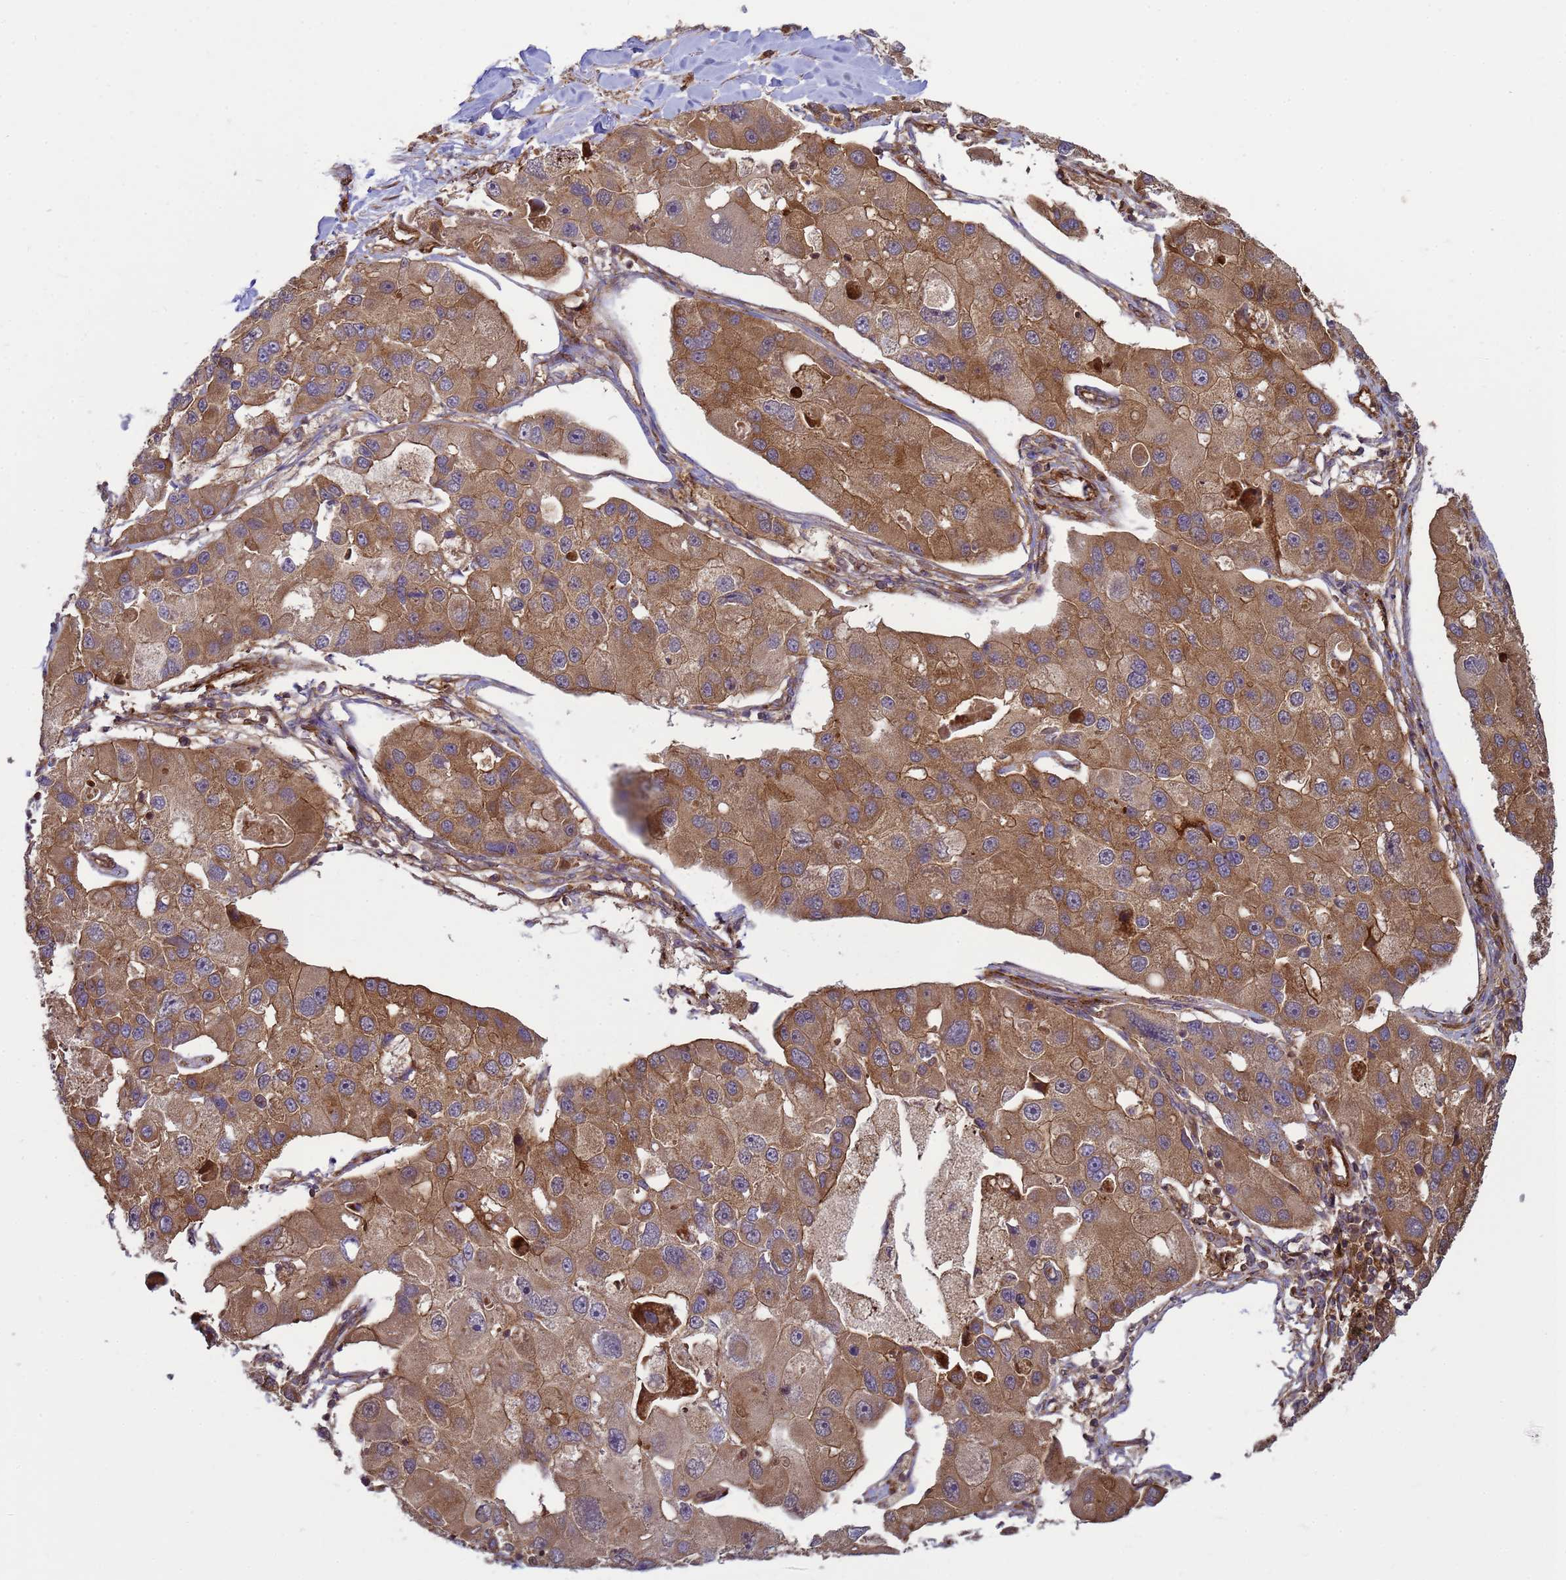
{"staining": {"intensity": "moderate", "quantity": ">75%", "location": "cytoplasmic/membranous"}, "tissue": "lung cancer", "cell_type": "Tumor cells", "image_type": "cancer", "snomed": [{"axis": "morphology", "description": "Adenocarcinoma, NOS"}, {"axis": "topography", "description": "Lung"}], "caption": "The image reveals staining of lung cancer, revealing moderate cytoplasmic/membranous protein expression (brown color) within tumor cells. (DAB (3,3'-diaminobenzidine) = brown stain, brightfield microscopy at high magnification).", "gene": "CNOT1", "patient": {"sex": "female", "age": 54}}